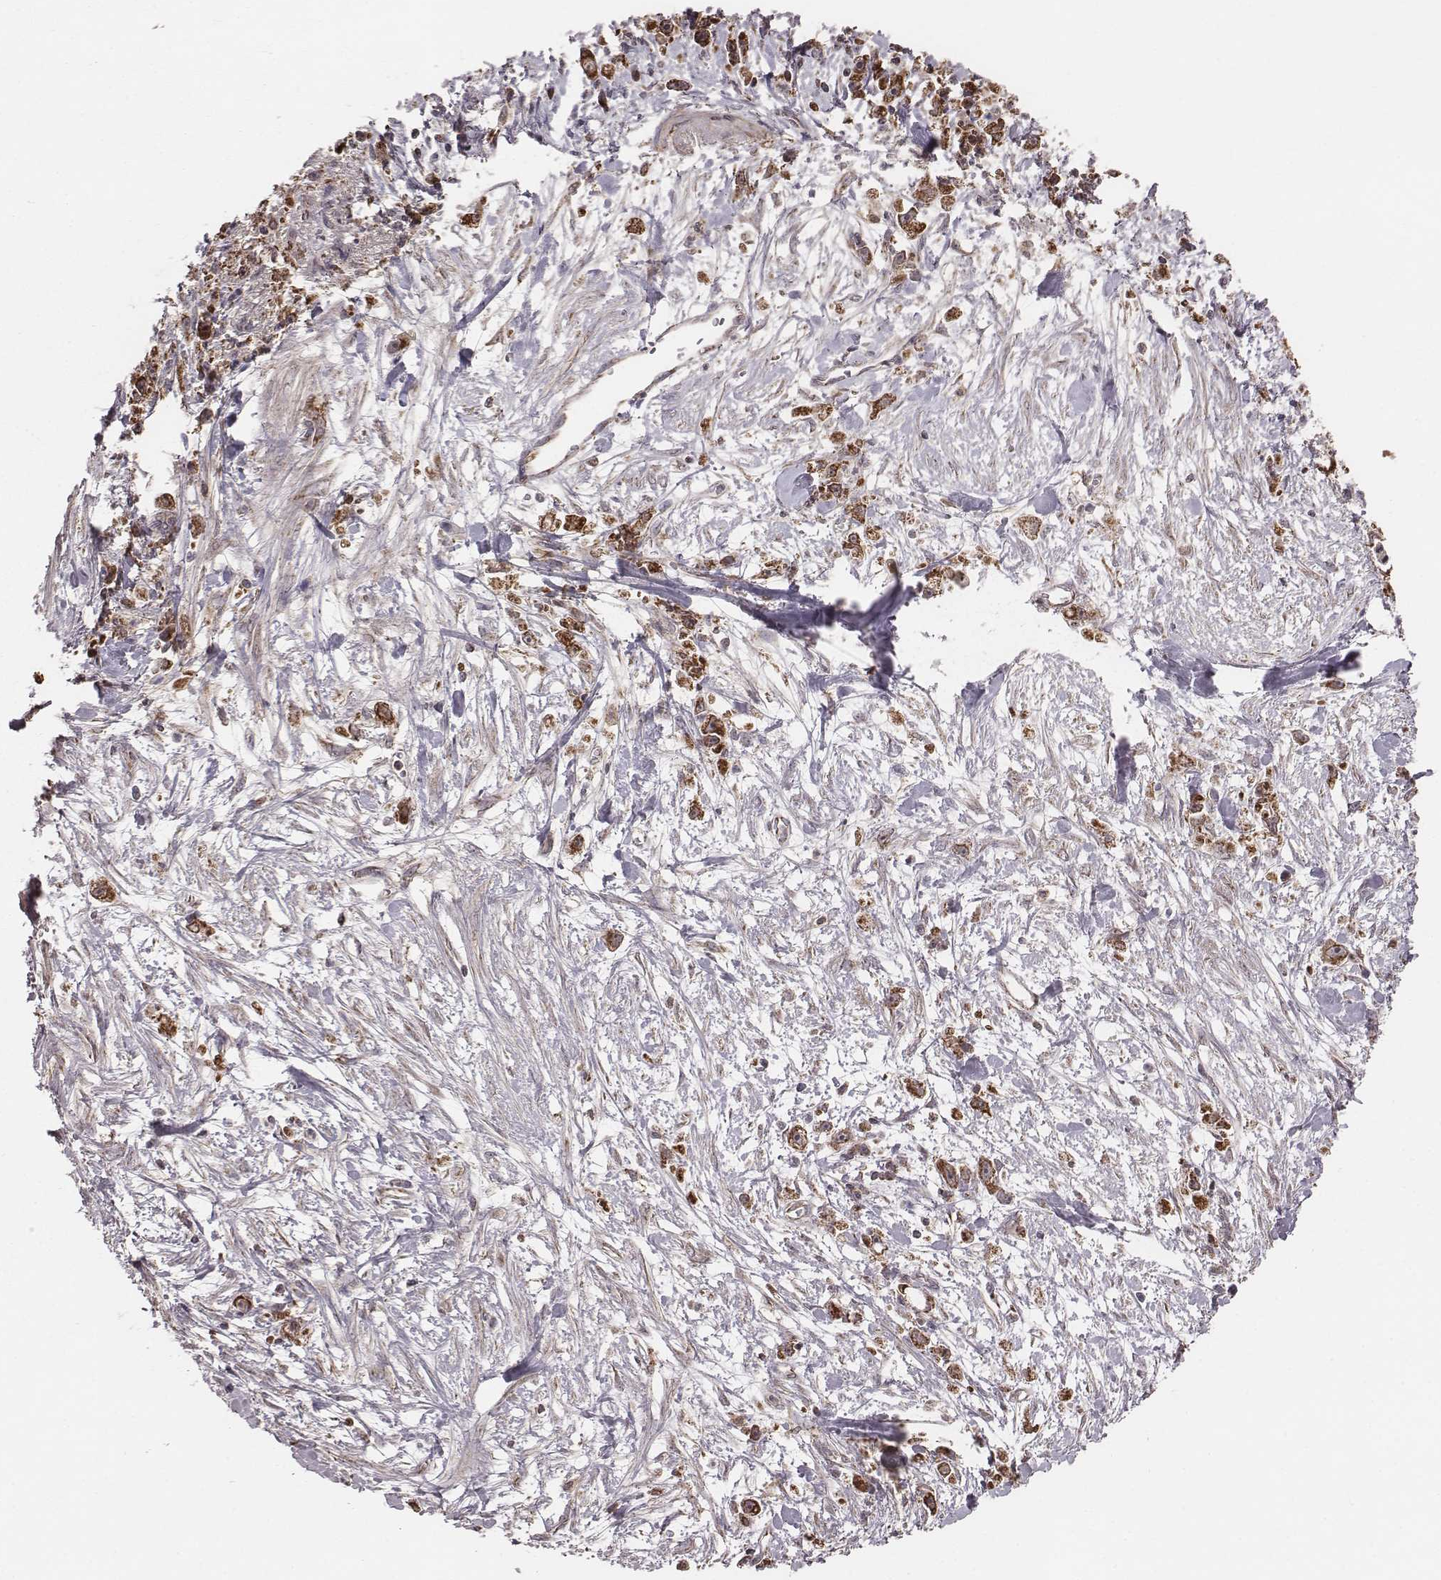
{"staining": {"intensity": "strong", "quantity": ">75%", "location": "cytoplasmic/membranous"}, "tissue": "stomach cancer", "cell_type": "Tumor cells", "image_type": "cancer", "snomed": [{"axis": "morphology", "description": "Adenocarcinoma, NOS"}, {"axis": "topography", "description": "Stomach"}], "caption": "A high amount of strong cytoplasmic/membranous staining is present in approximately >75% of tumor cells in stomach adenocarcinoma tissue.", "gene": "PDCD2L", "patient": {"sex": "female", "age": 59}}